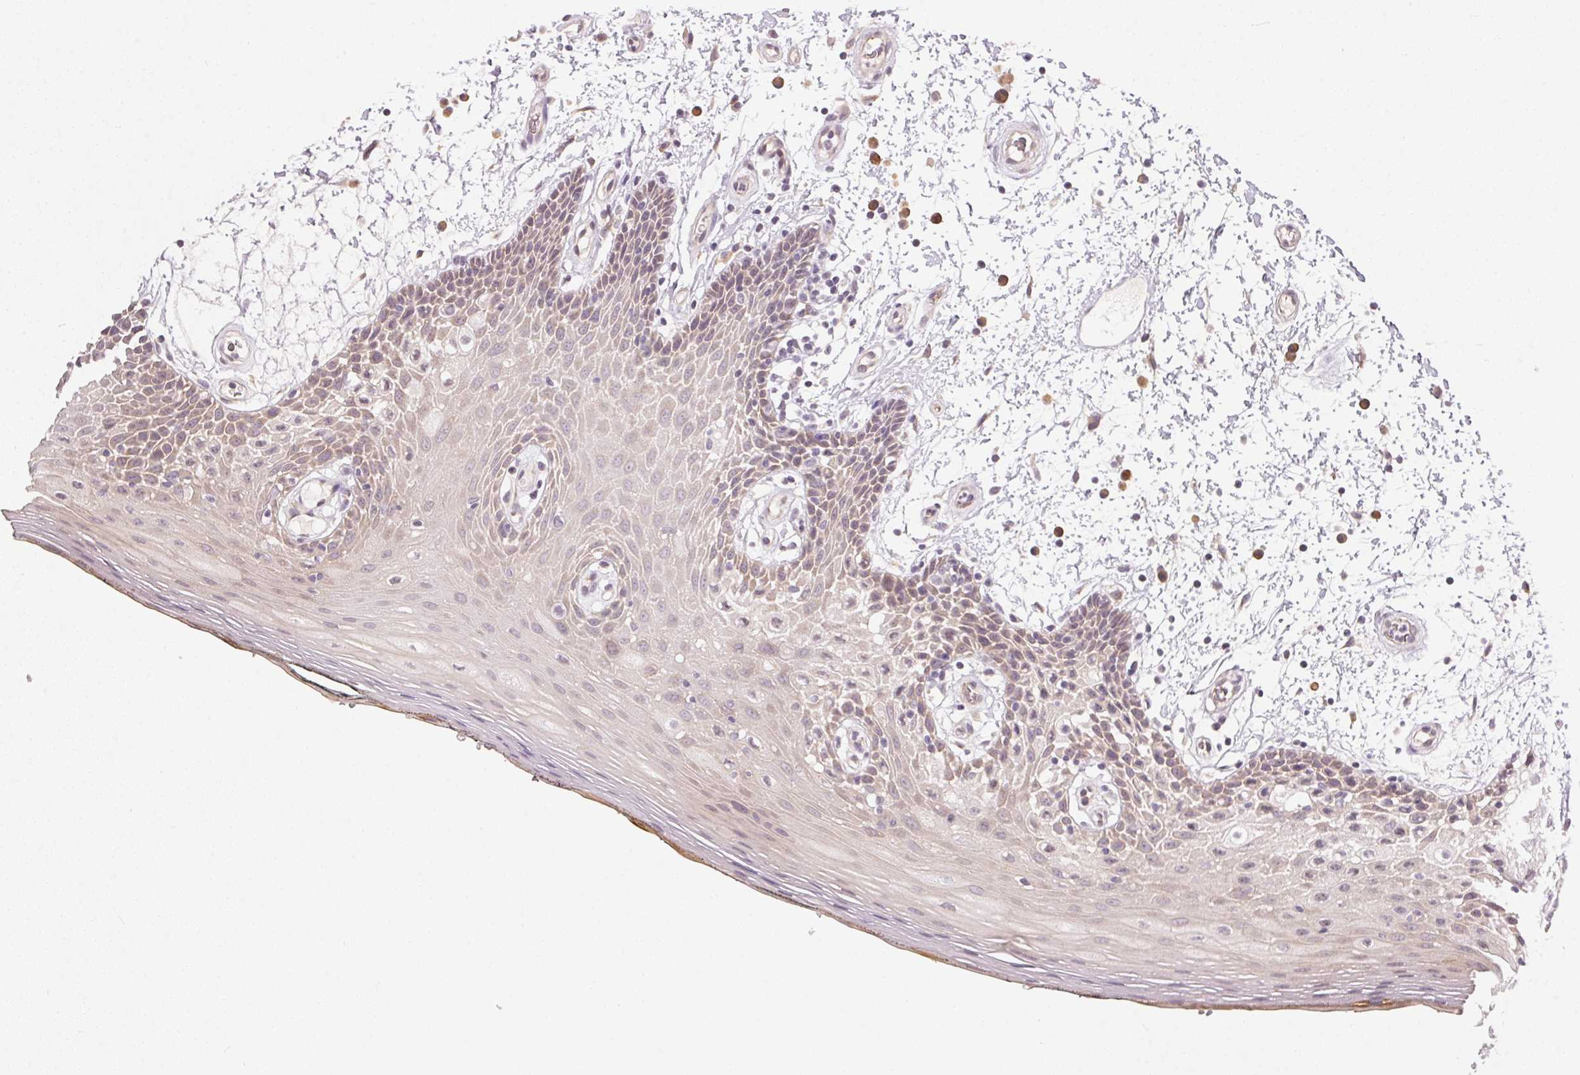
{"staining": {"intensity": "weak", "quantity": "25%-75%", "location": "cytoplasmic/membranous"}, "tissue": "oral mucosa", "cell_type": "Squamous epithelial cells", "image_type": "normal", "snomed": [{"axis": "morphology", "description": "Normal tissue, NOS"}, {"axis": "morphology", "description": "Squamous cell carcinoma, NOS"}, {"axis": "topography", "description": "Oral tissue"}, {"axis": "topography", "description": "Head-Neck"}], "caption": "Immunohistochemical staining of unremarkable human oral mucosa exhibits weak cytoplasmic/membranous protein positivity in about 25%-75% of squamous epithelial cells. (DAB (3,3'-diaminobenzidine) IHC with brightfield microscopy, high magnification).", "gene": "TTC23L", "patient": {"sex": "male", "age": 52}}